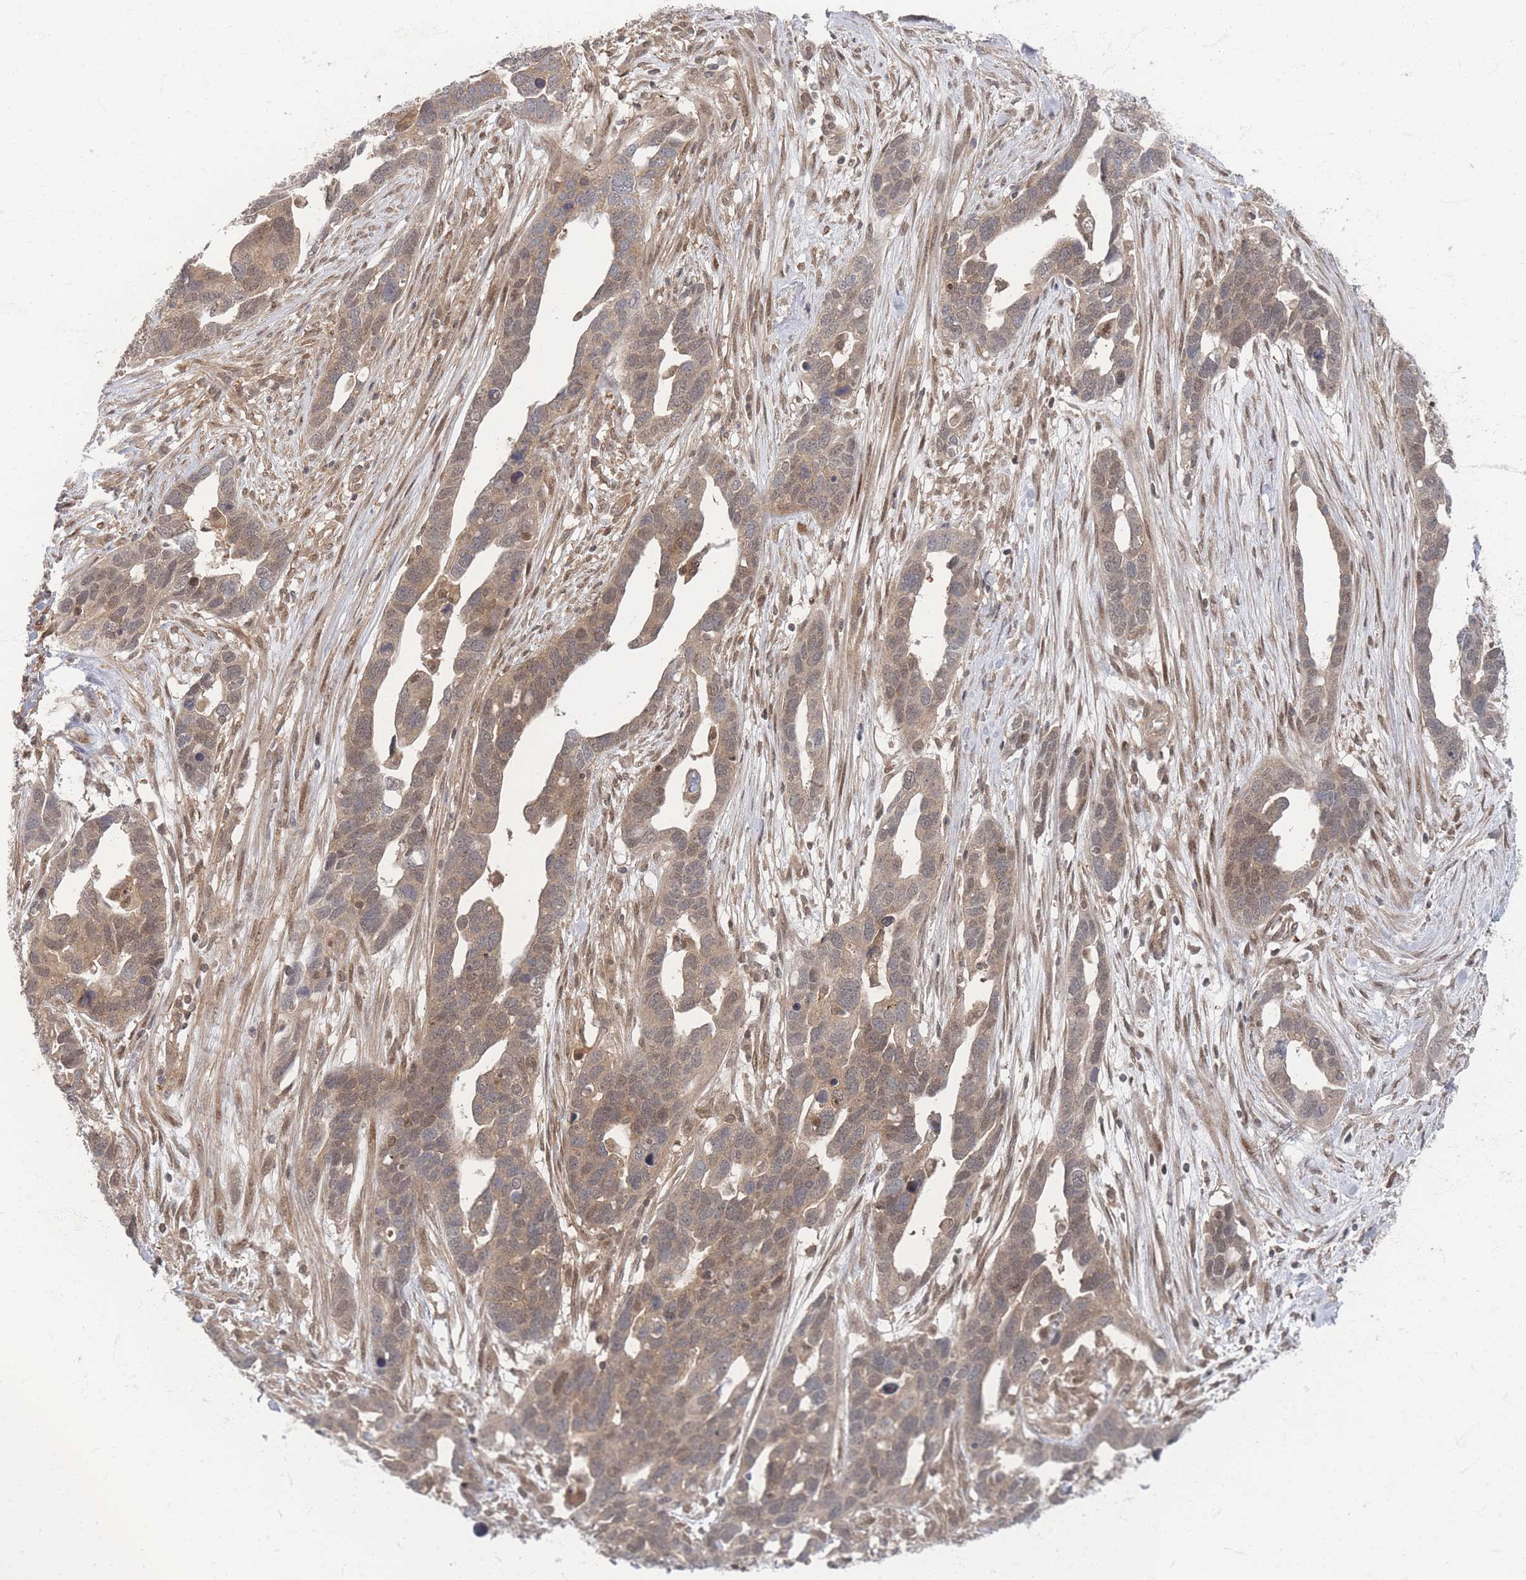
{"staining": {"intensity": "weak", "quantity": ">75%", "location": "cytoplasmic/membranous,nuclear"}, "tissue": "ovarian cancer", "cell_type": "Tumor cells", "image_type": "cancer", "snomed": [{"axis": "morphology", "description": "Cystadenocarcinoma, serous, NOS"}, {"axis": "topography", "description": "Ovary"}], "caption": "Protein expression analysis of human ovarian serous cystadenocarcinoma reveals weak cytoplasmic/membranous and nuclear staining in approximately >75% of tumor cells. (Stains: DAB in brown, nuclei in blue, Microscopy: brightfield microscopy at high magnification).", "gene": "PSMD9", "patient": {"sex": "female", "age": 54}}